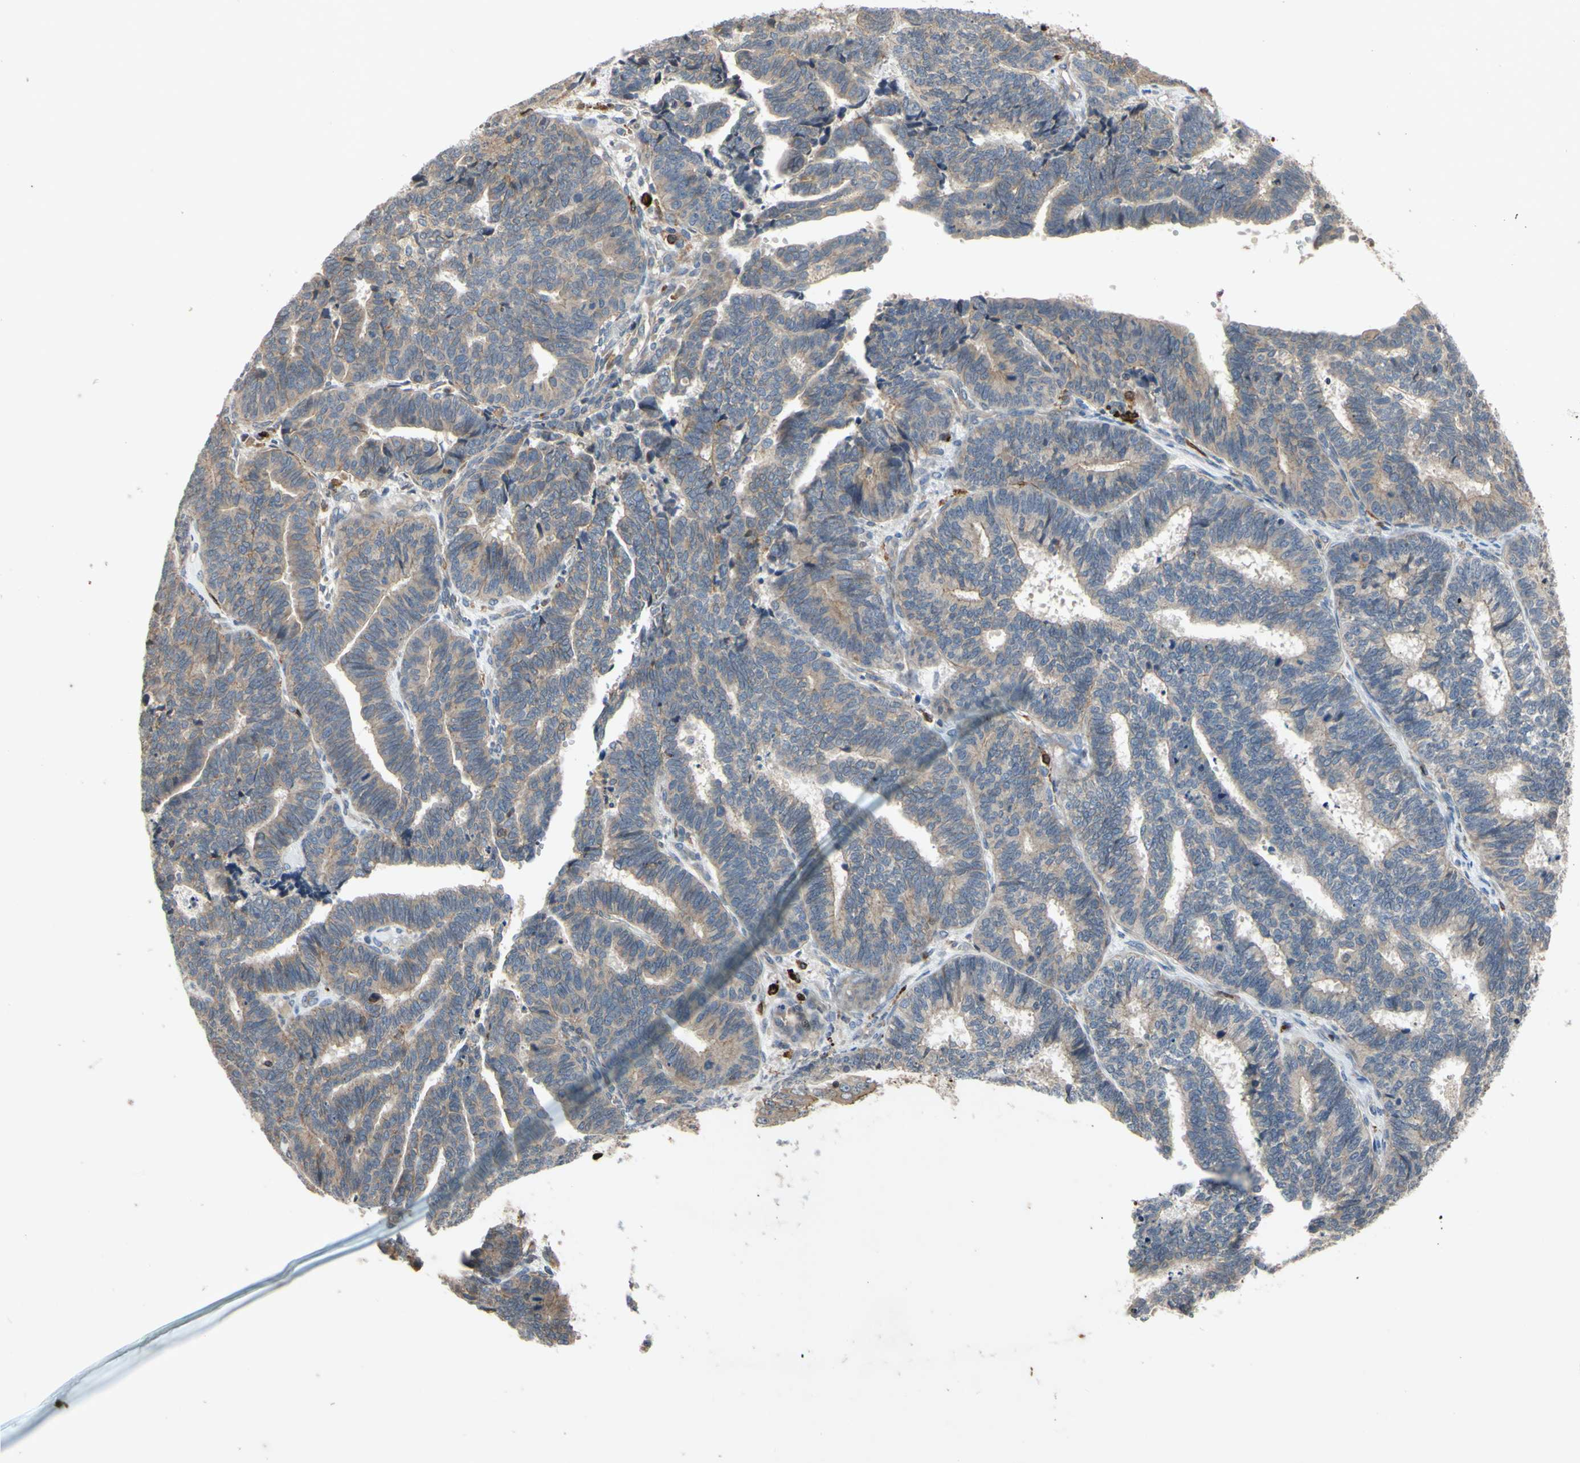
{"staining": {"intensity": "weak", "quantity": "25%-75%", "location": "cytoplasmic/membranous"}, "tissue": "endometrial cancer", "cell_type": "Tumor cells", "image_type": "cancer", "snomed": [{"axis": "morphology", "description": "Adenocarcinoma, NOS"}, {"axis": "topography", "description": "Endometrium"}], "caption": "Human adenocarcinoma (endometrial) stained with a protein marker demonstrates weak staining in tumor cells.", "gene": "PLXNA2", "patient": {"sex": "female", "age": 70}}